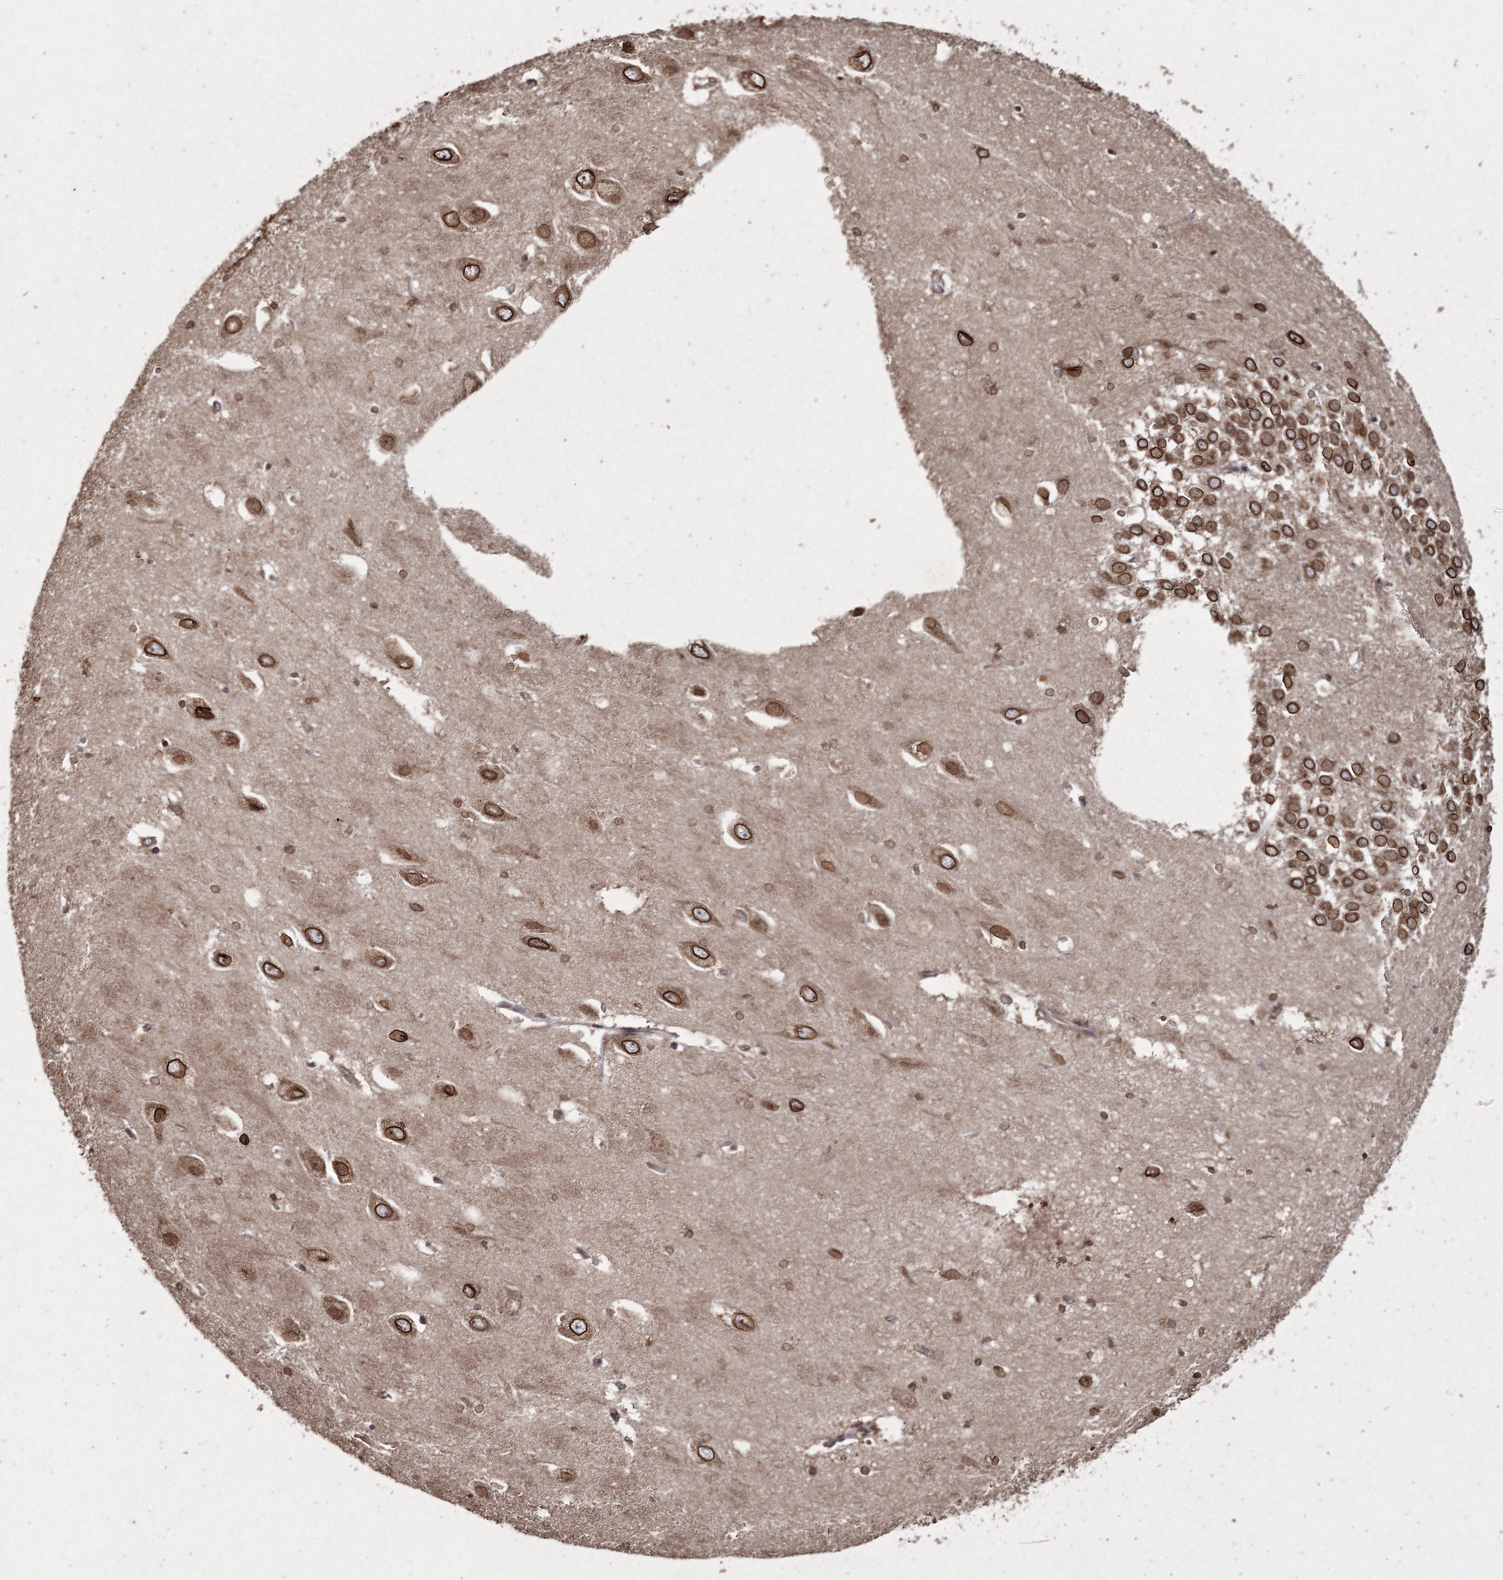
{"staining": {"intensity": "moderate", "quantity": ">75%", "location": "nuclear"}, "tissue": "hippocampus", "cell_type": "Glial cells", "image_type": "normal", "snomed": [{"axis": "morphology", "description": "Normal tissue, NOS"}, {"axis": "topography", "description": "Hippocampus"}], "caption": "Benign hippocampus shows moderate nuclear staining in about >75% of glial cells, visualized by immunohistochemistry.", "gene": "PRC1", "patient": {"sex": "female", "age": 64}}